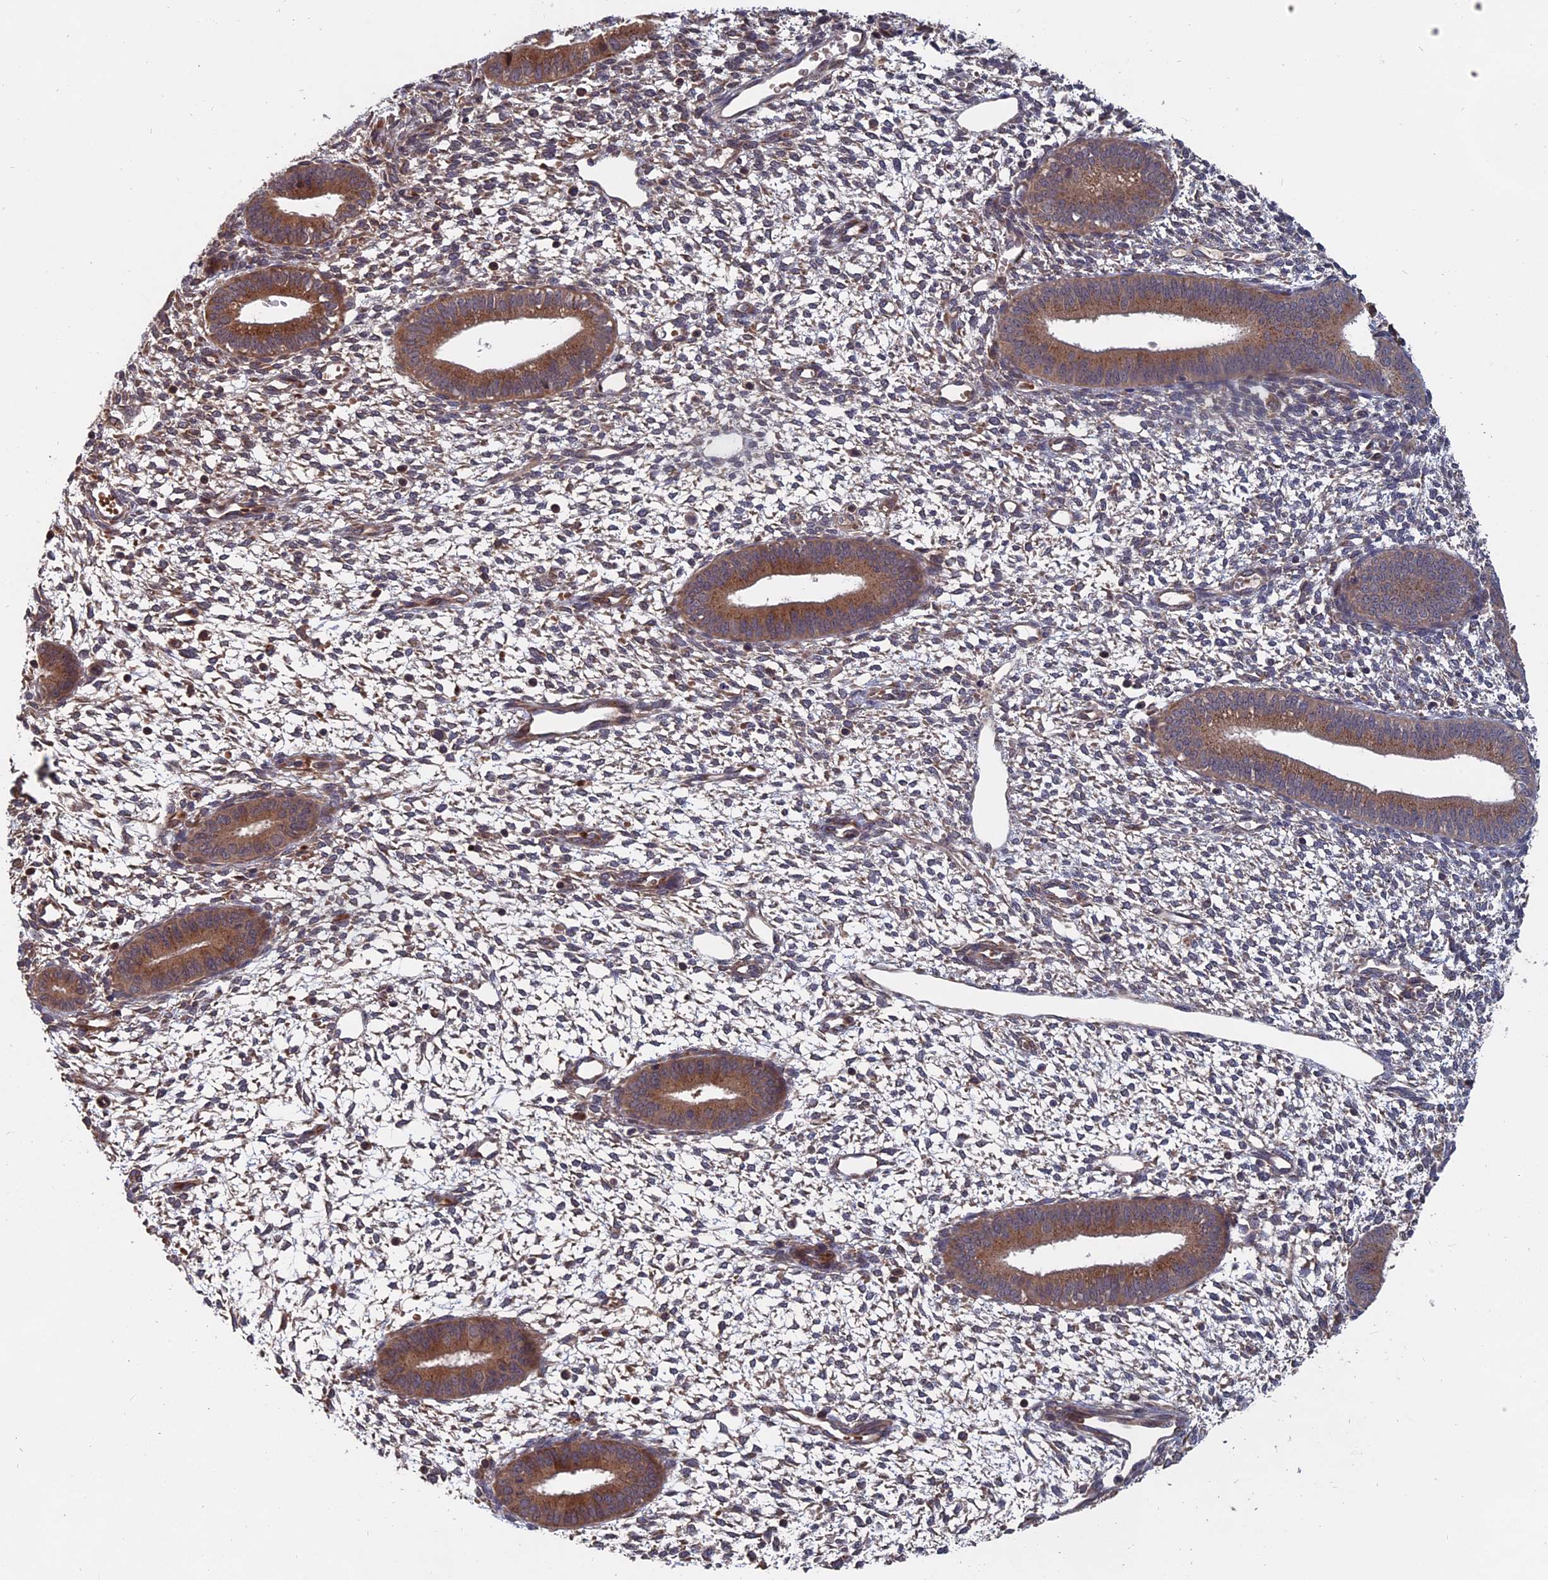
{"staining": {"intensity": "weak", "quantity": "<25%", "location": "cytoplasmic/membranous"}, "tissue": "endometrium", "cell_type": "Cells in endometrial stroma", "image_type": "normal", "snomed": [{"axis": "morphology", "description": "Normal tissue, NOS"}, {"axis": "topography", "description": "Endometrium"}], "caption": "Cells in endometrial stroma are negative for protein expression in unremarkable human endometrium. (DAB (3,3'-diaminobenzidine) immunohistochemistry visualized using brightfield microscopy, high magnification).", "gene": "TRAPPC2L", "patient": {"sex": "female", "age": 46}}